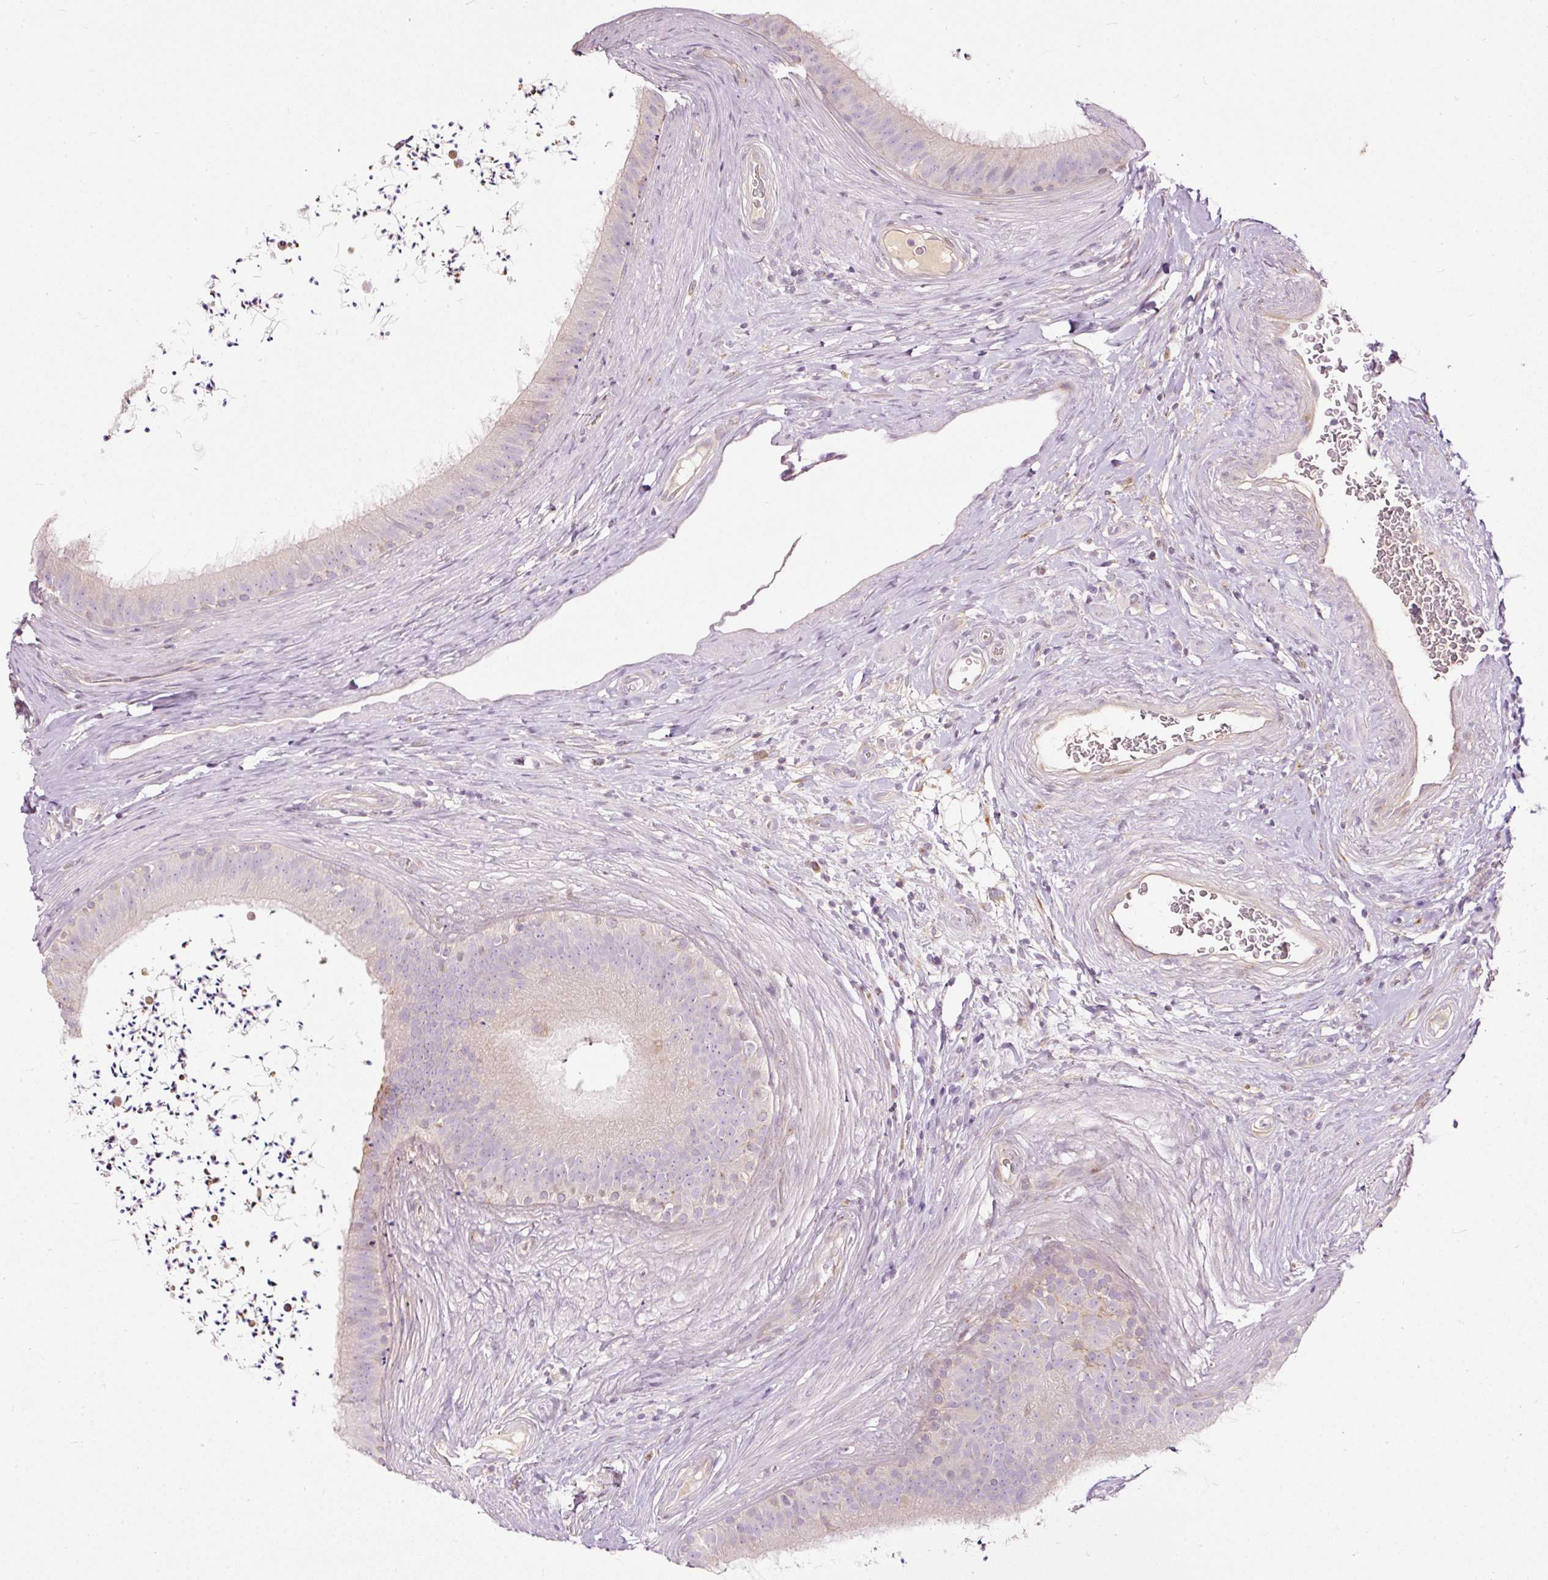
{"staining": {"intensity": "weak", "quantity": "<25%", "location": "cytoplasmic/membranous"}, "tissue": "epididymis", "cell_type": "Glandular cells", "image_type": "normal", "snomed": [{"axis": "morphology", "description": "Normal tissue, NOS"}, {"axis": "topography", "description": "Testis"}, {"axis": "topography", "description": "Epididymis"}], "caption": "The histopathology image exhibits no staining of glandular cells in benign epididymis.", "gene": "PAQR9", "patient": {"sex": "male", "age": 41}}